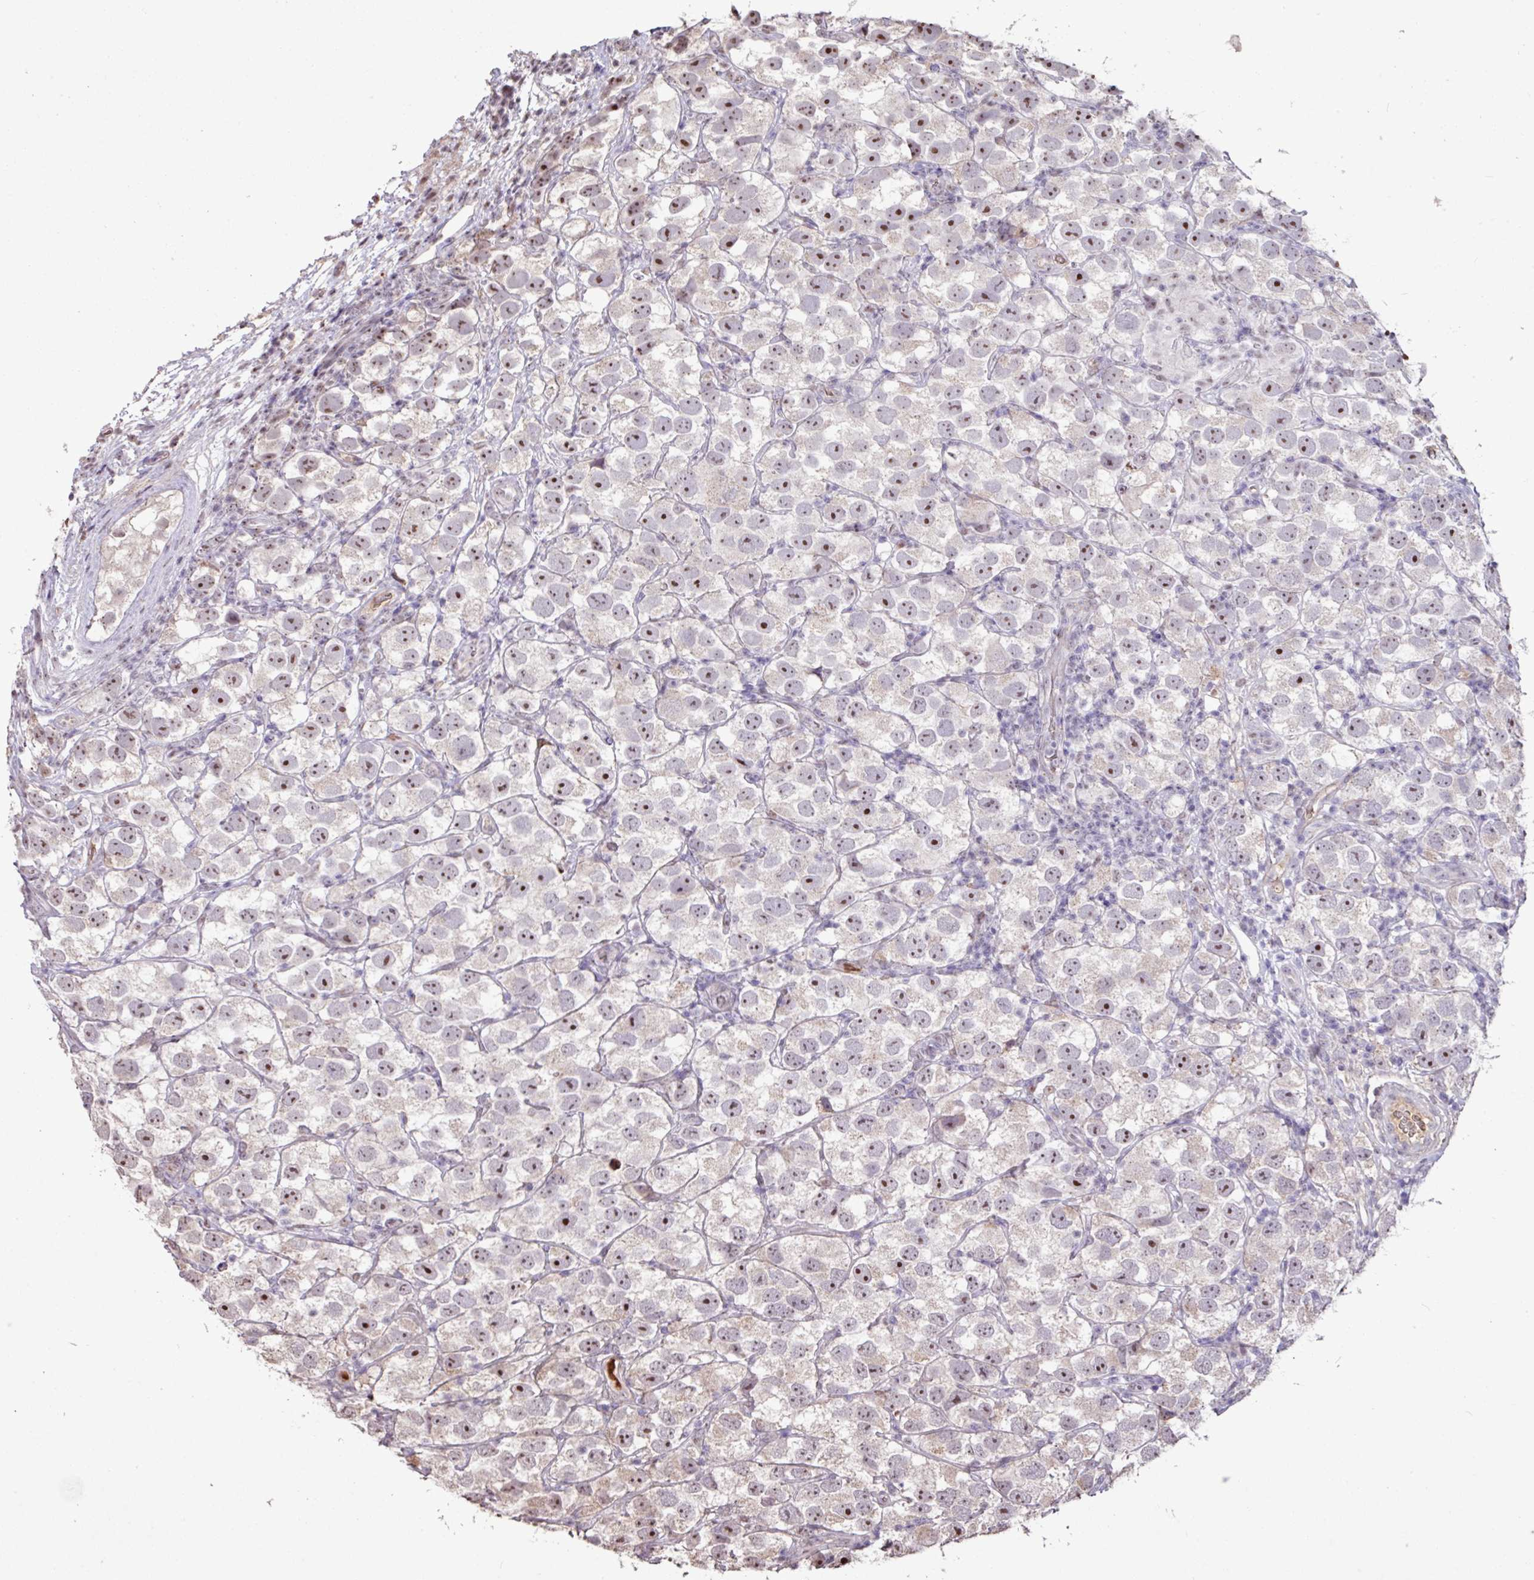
{"staining": {"intensity": "moderate", "quantity": ">75%", "location": "nuclear"}, "tissue": "testis cancer", "cell_type": "Tumor cells", "image_type": "cancer", "snomed": [{"axis": "morphology", "description": "Seminoma, NOS"}, {"axis": "topography", "description": "Testis"}], "caption": "Immunohistochemistry (IHC) photomicrograph of testis cancer stained for a protein (brown), which demonstrates medium levels of moderate nuclear staining in approximately >75% of tumor cells.", "gene": "L3MBTL3", "patient": {"sex": "male", "age": 26}}